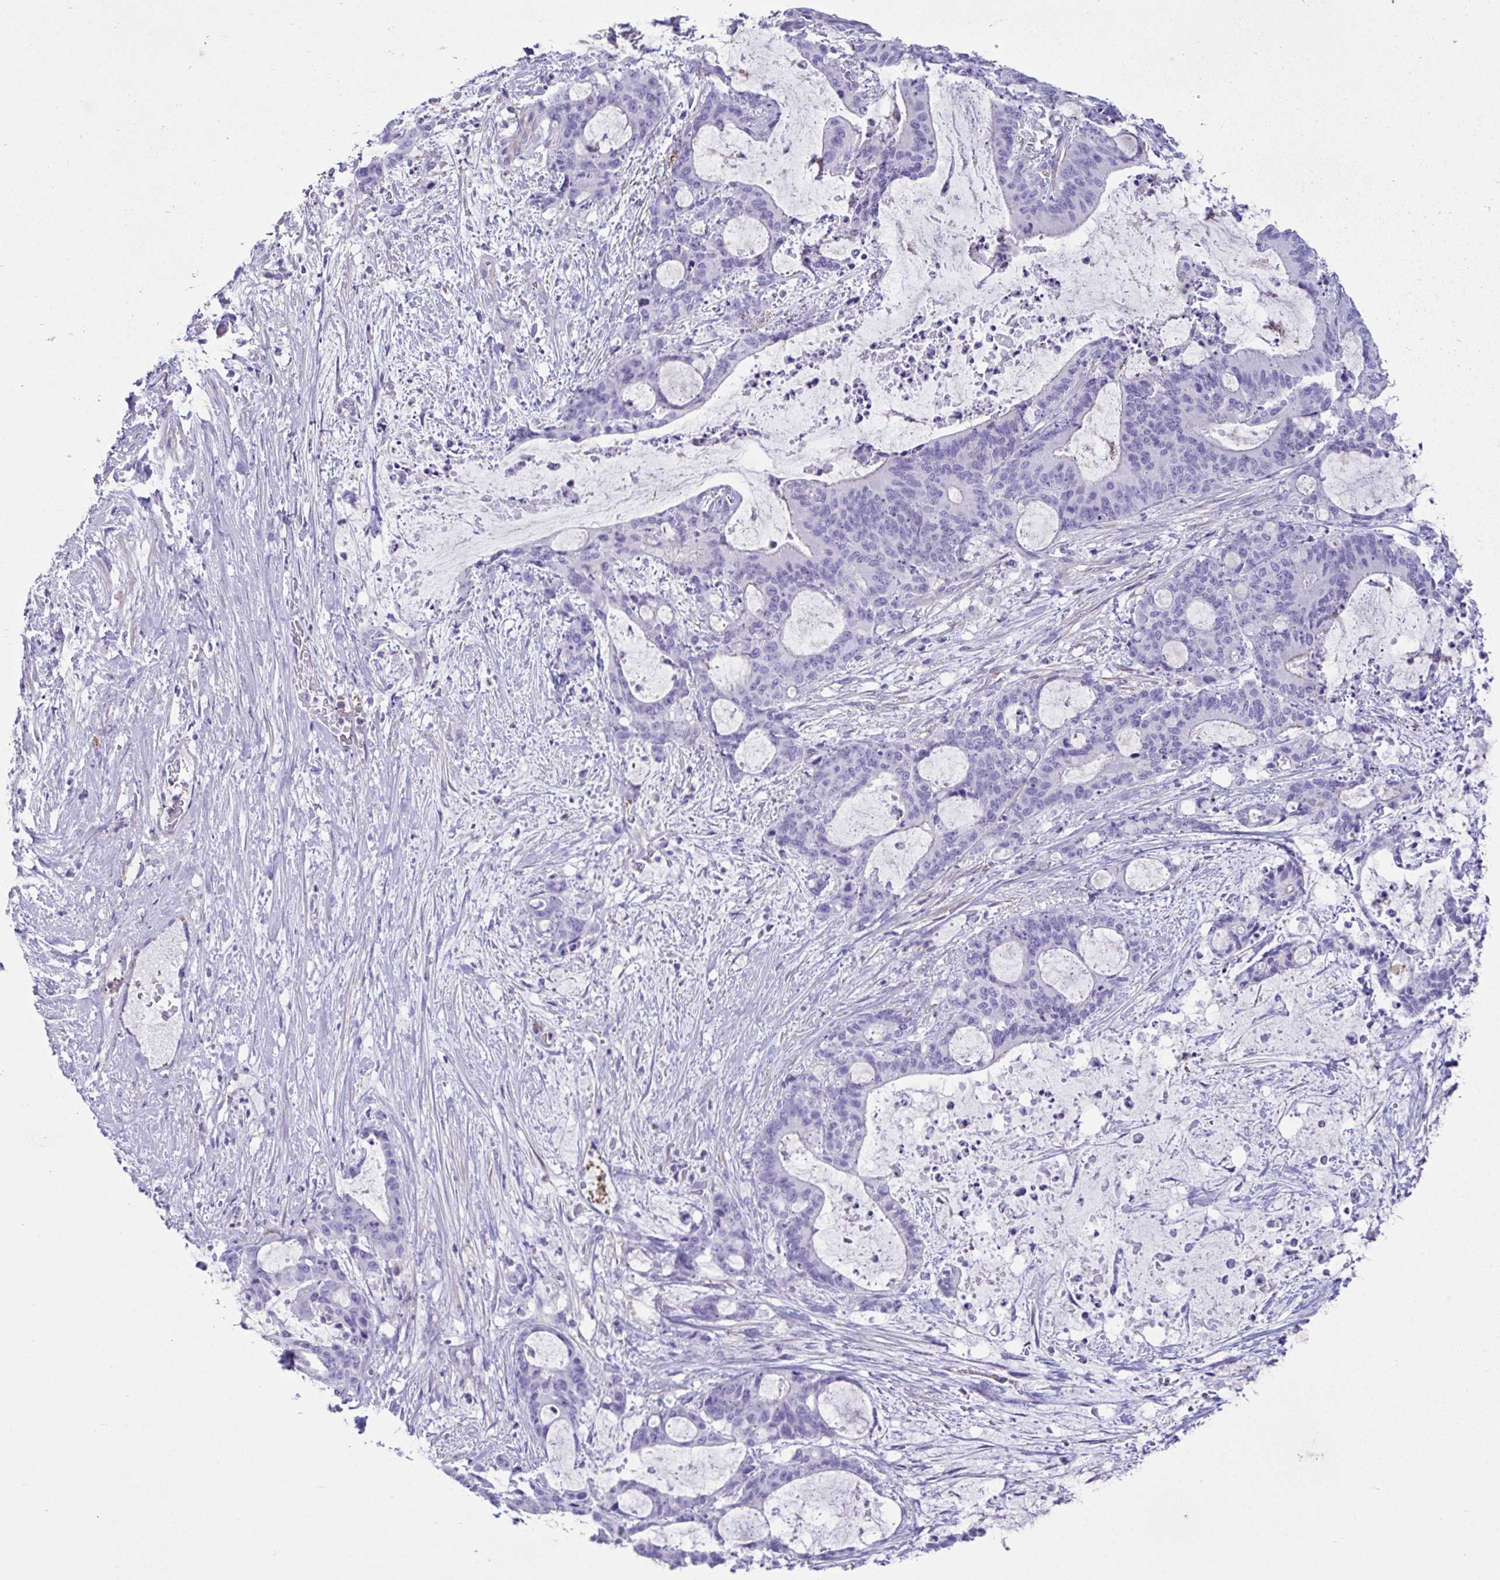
{"staining": {"intensity": "negative", "quantity": "none", "location": "none"}, "tissue": "liver cancer", "cell_type": "Tumor cells", "image_type": "cancer", "snomed": [{"axis": "morphology", "description": "Normal tissue, NOS"}, {"axis": "morphology", "description": "Cholangiocarcinoma"}, {"axis": "topography", "description": "Liver"}, {"axis": "topography", "description": "Peripheral nerve tissue"}], "caption": "High power microscopy histopathology image of an IHC micrograph of liver cancer (cholangiocarcinoma), revealing no significant expression in tumor cells.", "gene": "CYP11B1", "patient": {"sex": "female", "age": 73}}